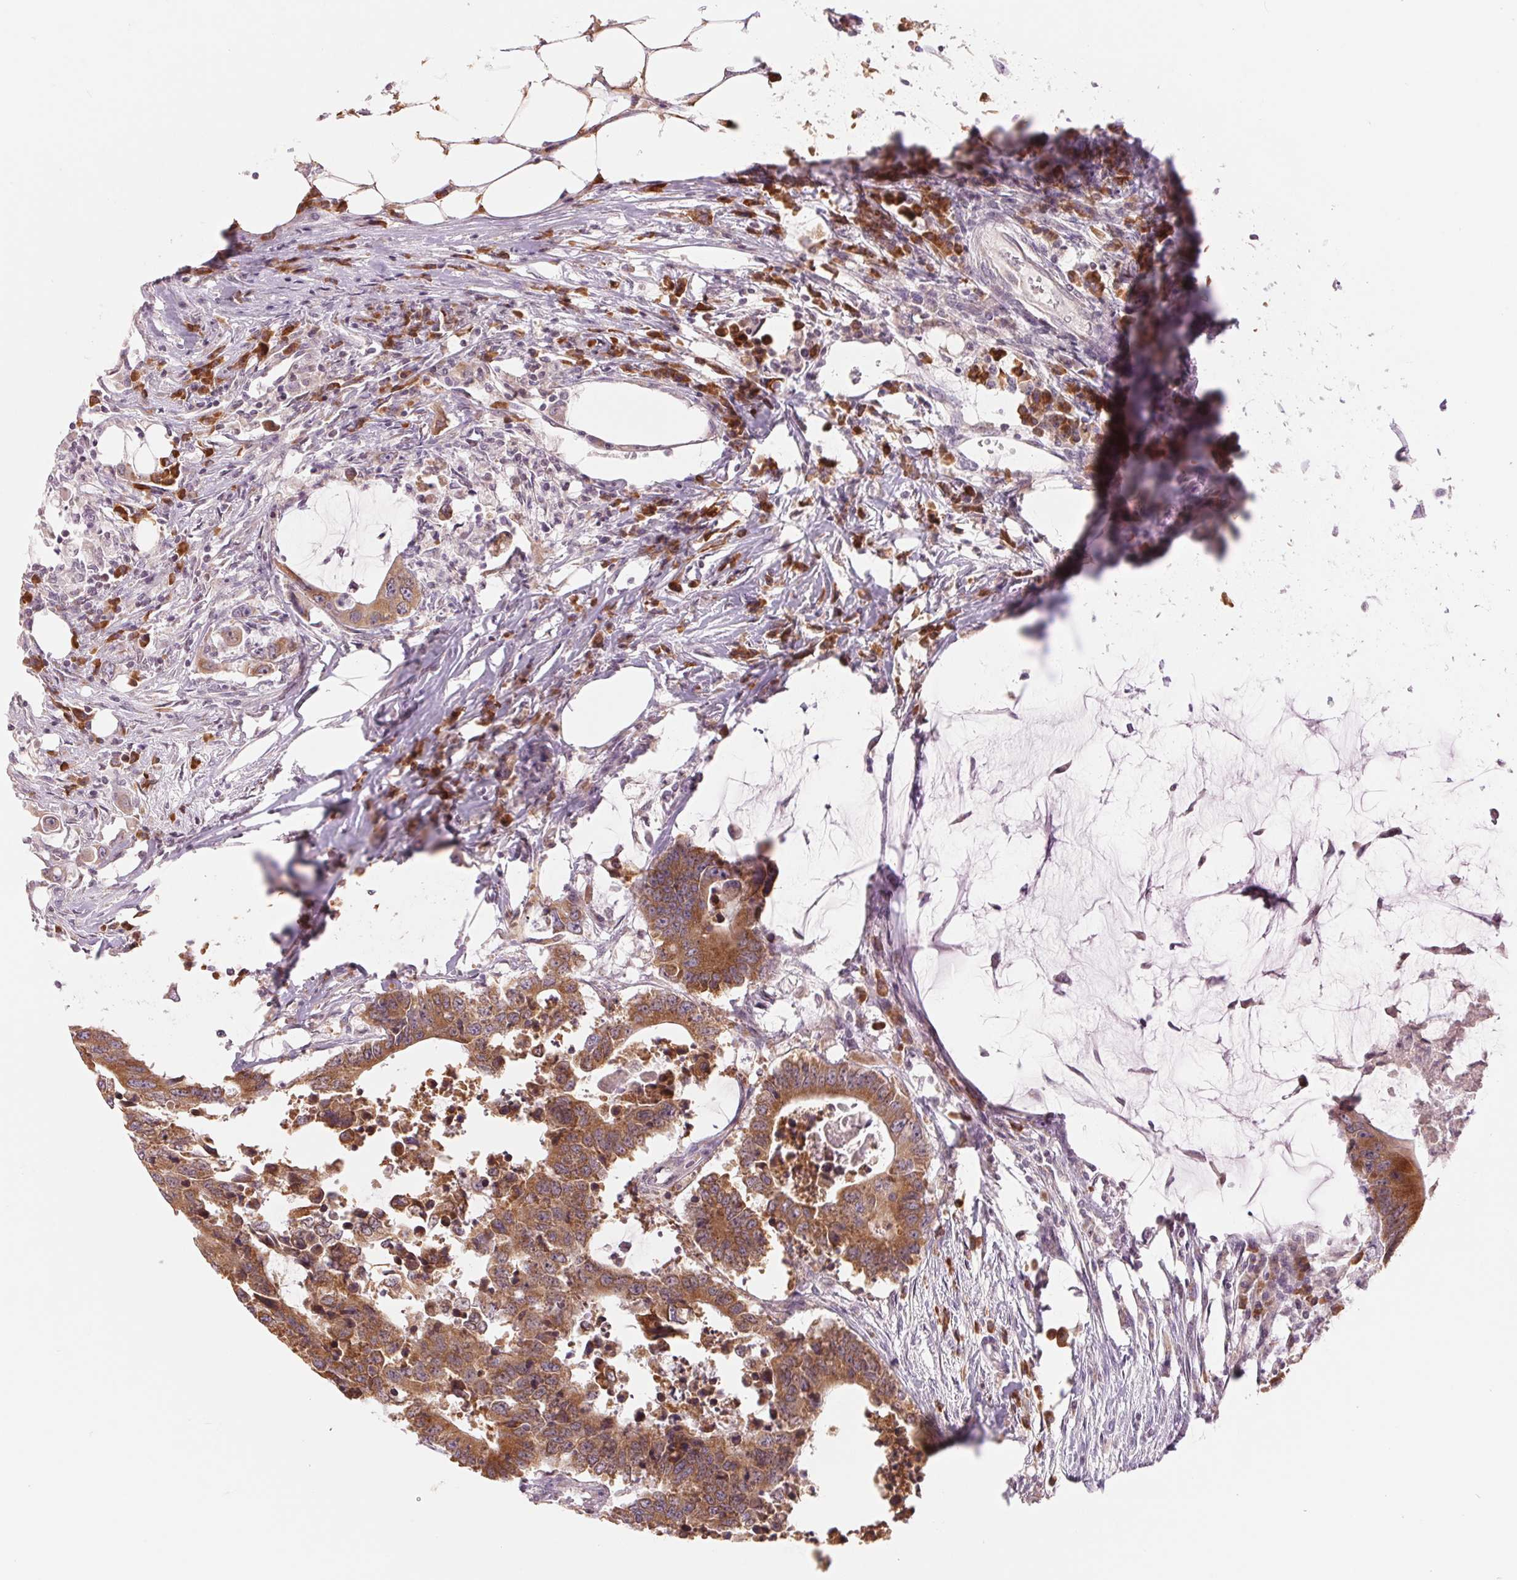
{"staining": {"intensity": "moderate", "quantity": ">75%", "location": "cytoplasmic/membranous"}, "tissue": "colorectal cancer", "cell_type": "Tumor cells", "image_type": "cancer", "snomed": [{"axis": "morphology", "description": "Adenocarcinoma, NOS"}, {"axis": "topography", "description": "Colon"}], "caption": "Colorectal cancer (adenocarcinoma) stained with DAB IHC demonstrates medium levels of moderate cytoplasmic/membranous staining in approximately >75% of tumor cells.", "gene": "TECR", "patient": {"sex": "male", "age": 71}}